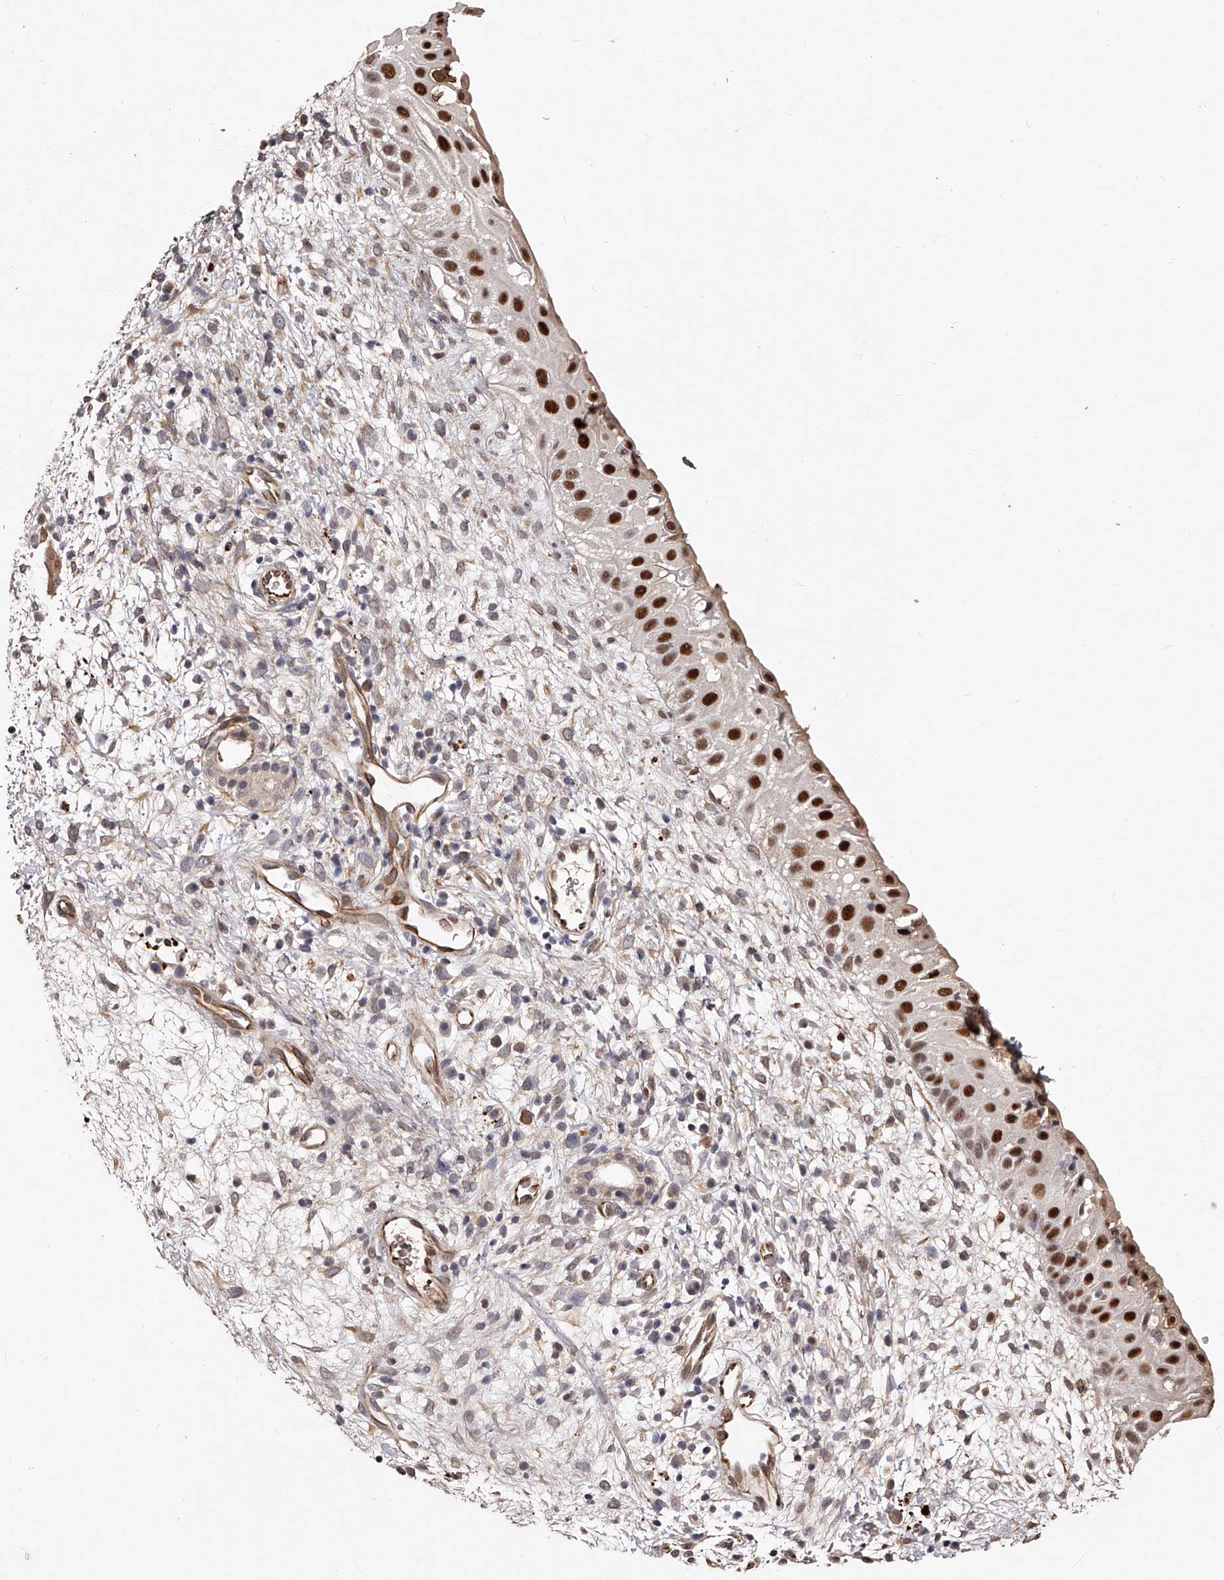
{"staining": {"intensity": "strong", "quantity": "25%-75%", "location": "nuclear"}, "tissue": "nasopharynx", "cell_type": "Respiratory epithelial cells", "image_type": "normal", "snomed": [{"axis": "morphology", "description": "Normal tissue, NOS"}, {"axis": "topography", "description": "Nasopharynx"}], "caption": "IHC histopathology image of benign nasopharynx: human nasopharynx stained using immunohistochemistry demonstrates high levels of strong protein expression localized specifically in the nuclear of respiratory epithelial cells, appearing as a nuclear brown color.", "gene": "URGCP", "patient": {"sex": "male", "age": 22}}